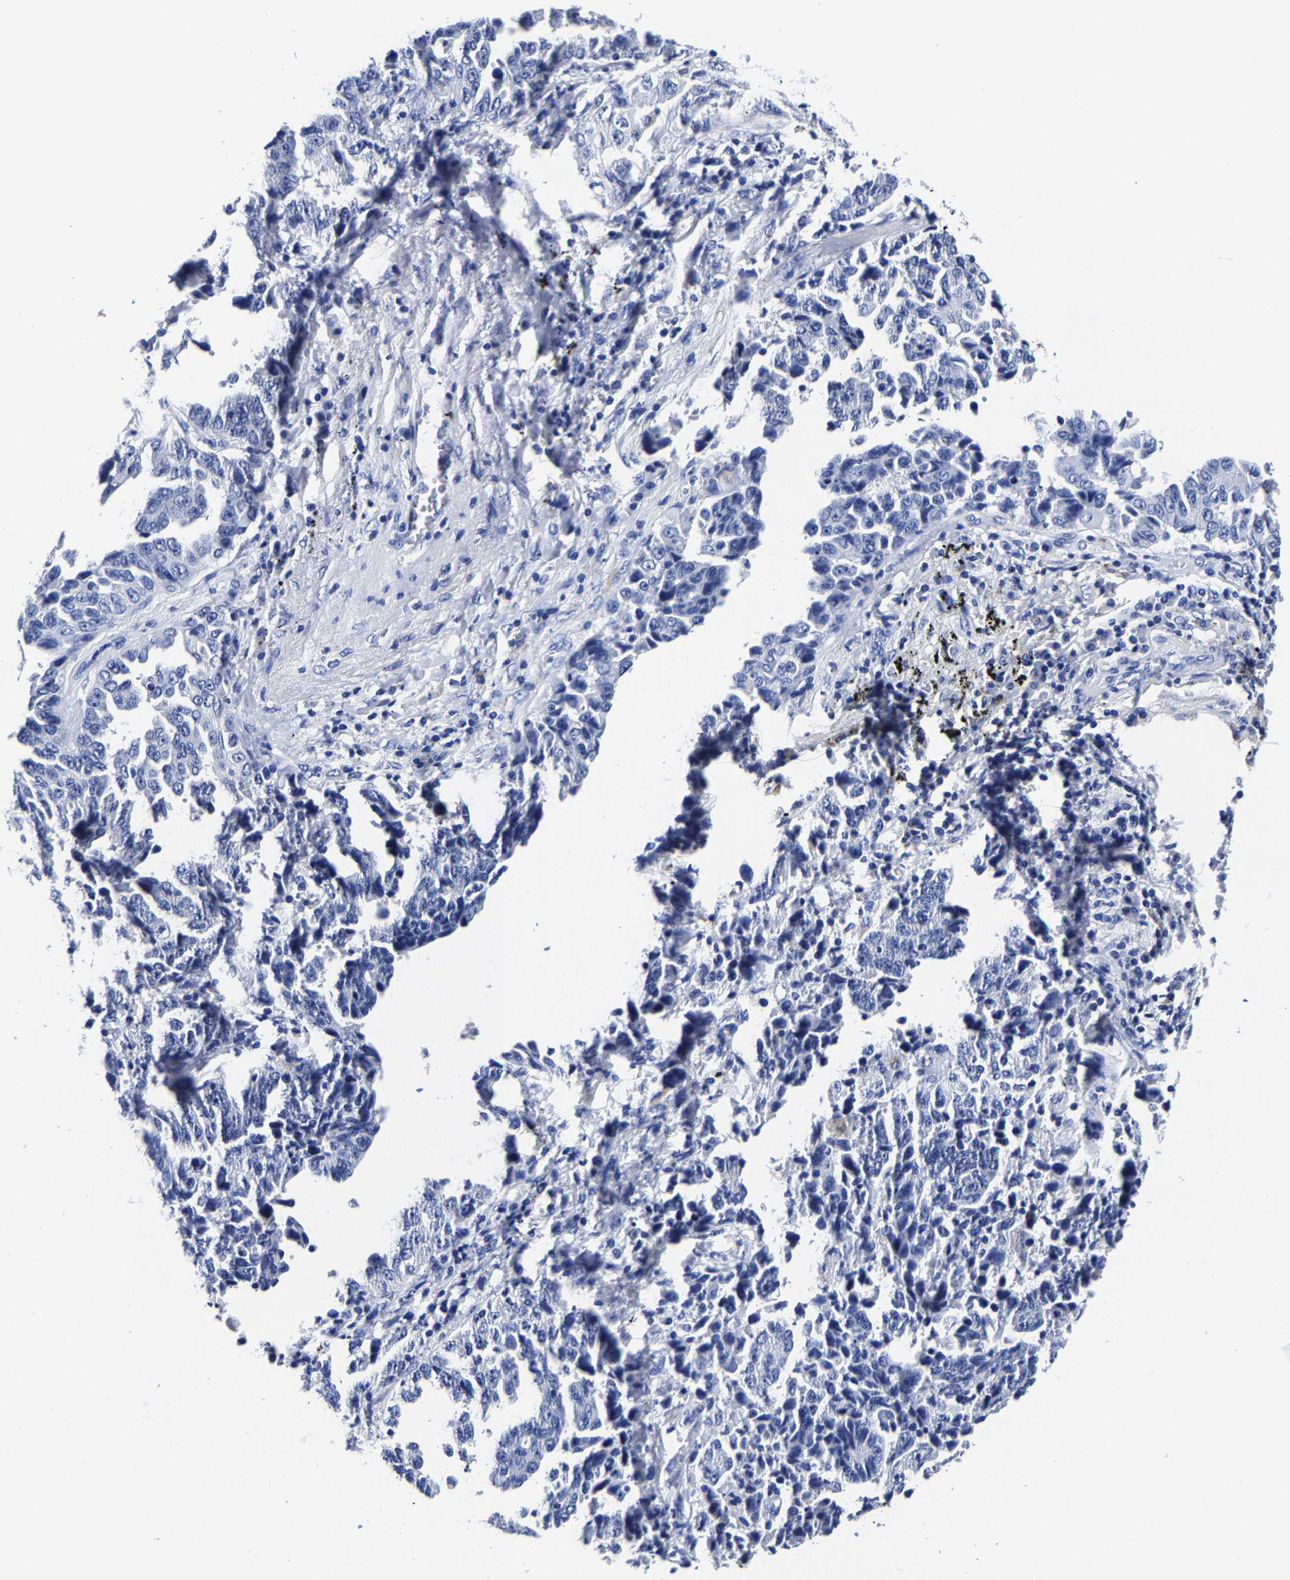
{"staining": {"intensity": "negative", "quantity": "none", "location": "none"}, "tissue": "lung cancer", "cell_type": "Tumor cells", "image_type": "cancer", "snomed": [{"axis": "morphology", "description": "Adenocarcinoma, NOS"}, {"axis": "topography", "description": "Lung"}], "caption": "There is no significant expression in tumor cells of lung adenocarcinoma.", "gene": "CPA2", "patient": {"sex": "female", "age": 51}}